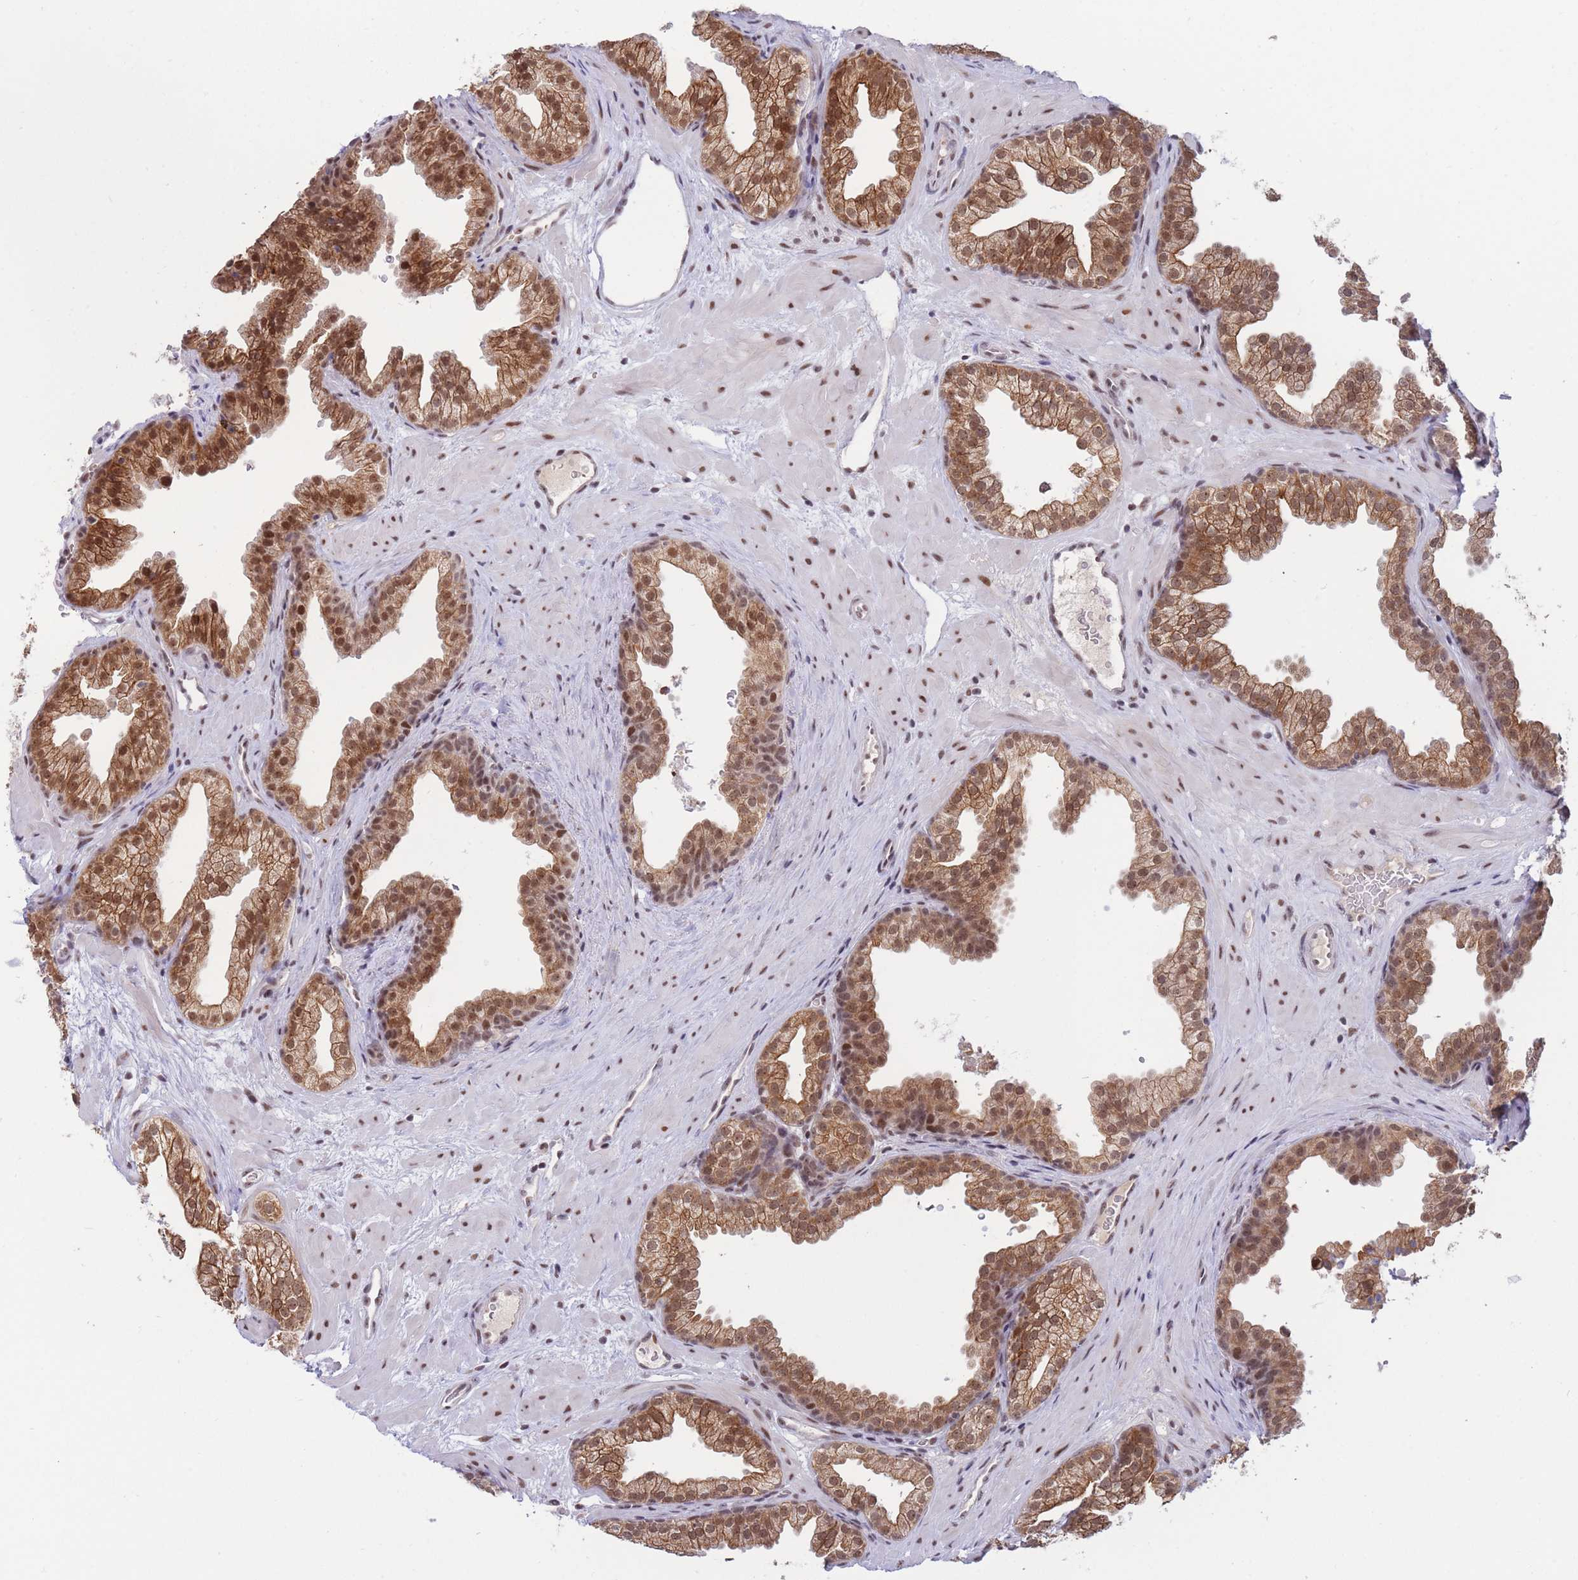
{"staining": {"intensity": "strong", "quantity": ">75%", "location": "cytoplasmic/membranous,nuclear"}, "tissue": "prostate", "cell_type": "Glandular cells", "image_type": "normal", "snomed": [{"axis": "morphology", "description": "Normal tissue, NOS"}, {"axis": "topography", "description": "Prostate"}], "caption": "Prostate stained with DAB (3,3'-diaminobenzidine) immunohistochemistry demonstrates high levels of strong cytoplasmic/membranous,nuclear positivity in approximately >75% of glandular cells. Nuclei are stained in blue.", "gene": "TARBP2", "patient": {"sex": "male", "age": 37}}